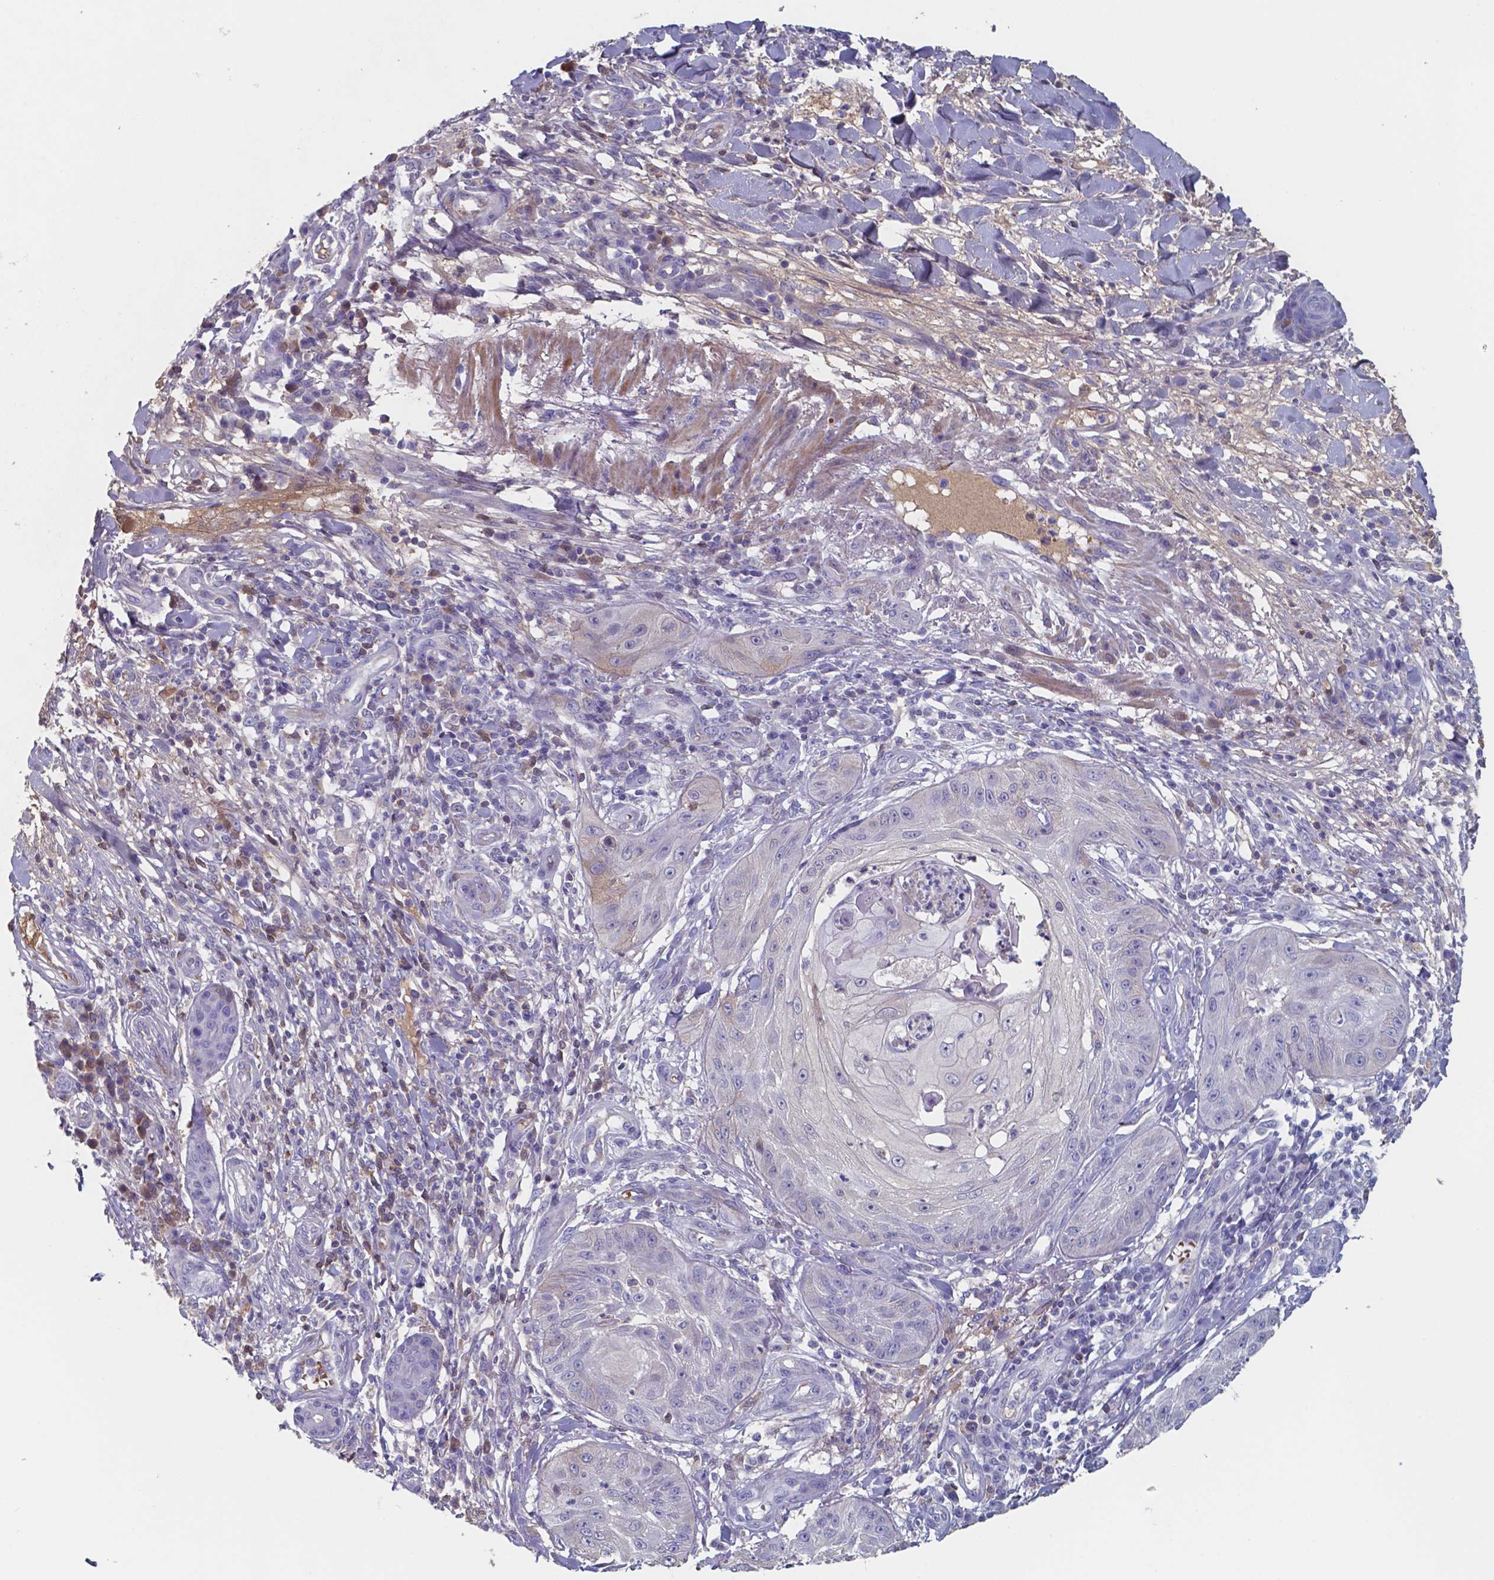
{"staining": {"intensity": "negative", "quantity": "none", "location": "none"}, "tissue": "skin cancer", "cell_type": "Tumor cells", "image_type": "cancer", "snomed": [{"axis": "morphology", "description": "Squamous cell carcinoma, NOS"}, {"axis": "topography", "description": "Skin"}], "caption": "Immunohistochemical staining of squamous cell carcinoma (skin) demonstrates no significant positivity in tumor cells.", "gene": "BTBD17", "patient": {"sex": "male", "age": 70}}